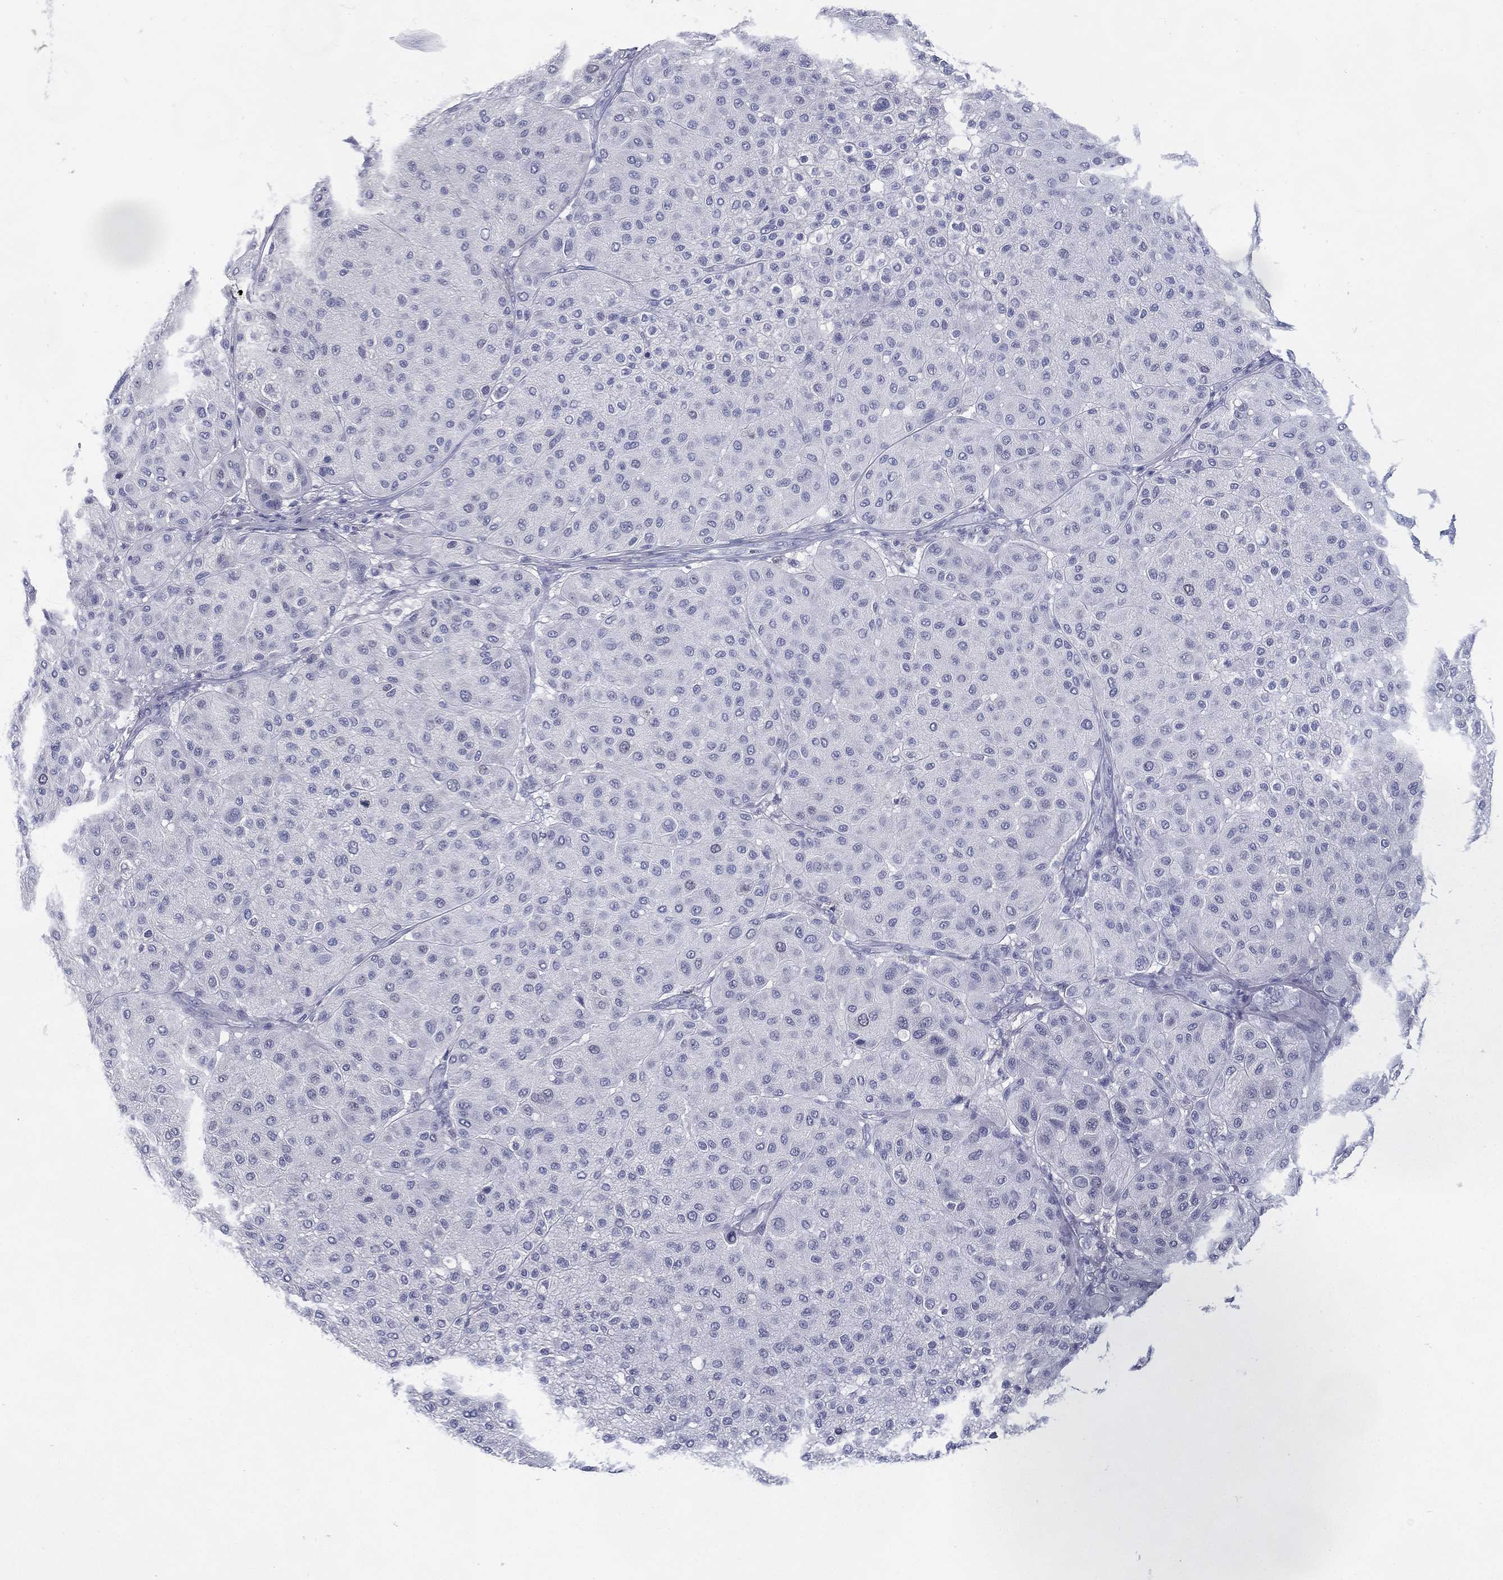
{"staining": {"intensity": "negative", "quantity": "none", "location": "none"}, "tissue": "melanoma", "cell_type": "Tumor cells", "image_type": "cancer", "snomed": [{"axis": "morphology", "description": "Malignant melanoma, Metastatic site"}, {"axis": "topography", "description": "Smooth muscle"}], "caption": "Protein analysis of malignant melanoma (metastatic site) reveals no significant staining in tumor cells. (DAB immunohistochemistry with hematoxylin counter stain).", "gene": "KIF2C", "patient": {"sex": "male", "age": 41}}